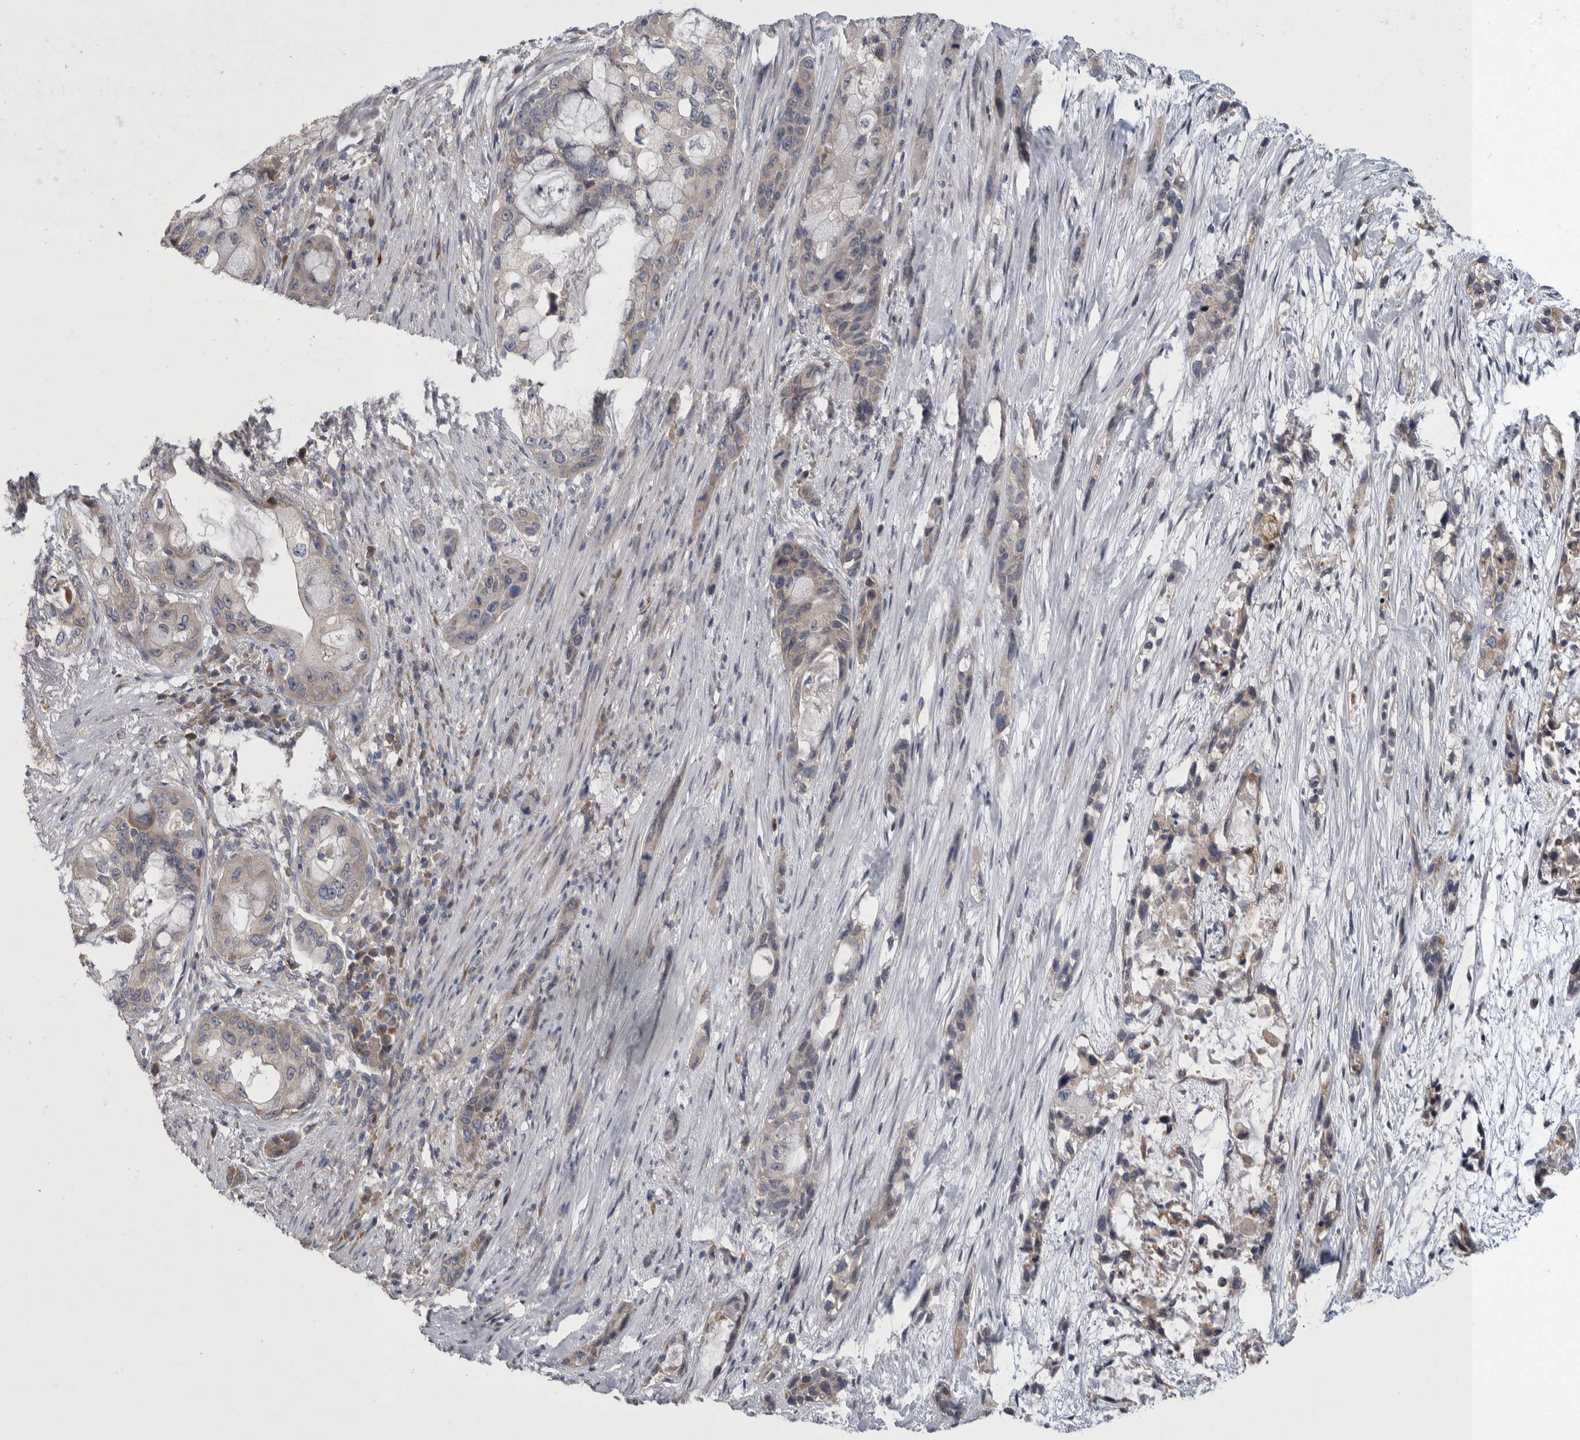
{"staining": {"intensity": "weak", "quantity": ">75%", "location": "cytoplasmic/membranous"}, "tissue": "pancreatic cancer", "cell_type": "Tumor cells", "image_type": "cancer", "snomed": [{"axis": "morphology", "description": "Adenocarcinoma, NOS"}, {"axis": "topography", "description": "Pancreas"}], "caption": "Pancreatic adenocarcinoma stained for a protein (brown) exhibits weak cytoplasmic/membranous positive staining in about >75% of tumor cells.", "gene": "IBTK", "patient": {"sex": "male", "age": 53}}